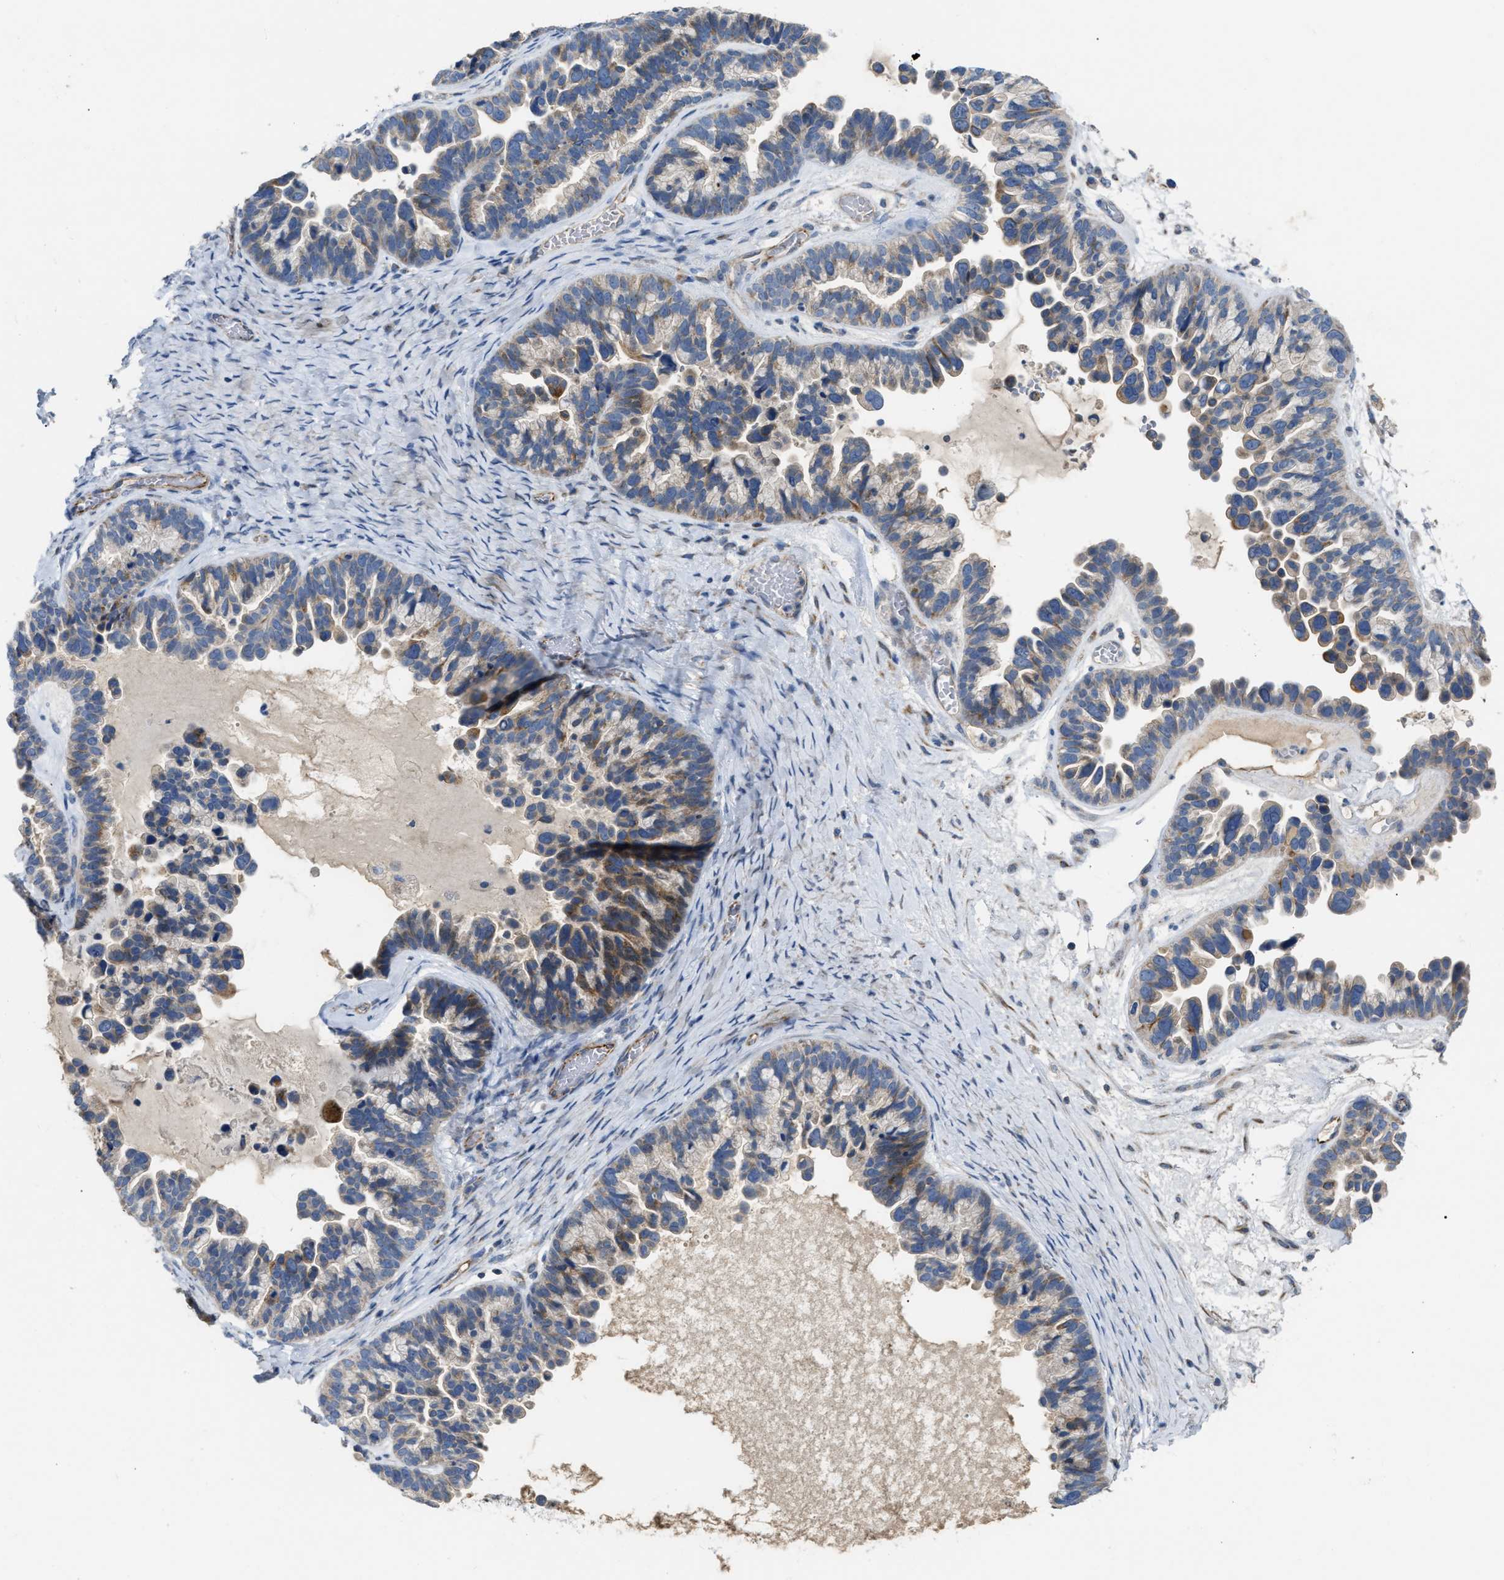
{"staining": {"intensity": "moderate", "quantity": "25%-75%", "location": "cytoplasmic/membranous"}, "tissue": "ovarian cancer", "cell_type": "Tumor cells", "image_type": "cancer", "snomed": [{"axis": "morphology", "description": "Cystadenocarcinoma, serous, NOS"}, {"axis": "topography", "description": "Ovary"}], "caption": "Brown immunohistochemical staining in human ovarian cancer shows moderate cytoplasmic/membranous positivity in about 25%-75% of tumor cells.", "gene": "DHX58", "patient": {"sex": "female", "age": 56}}